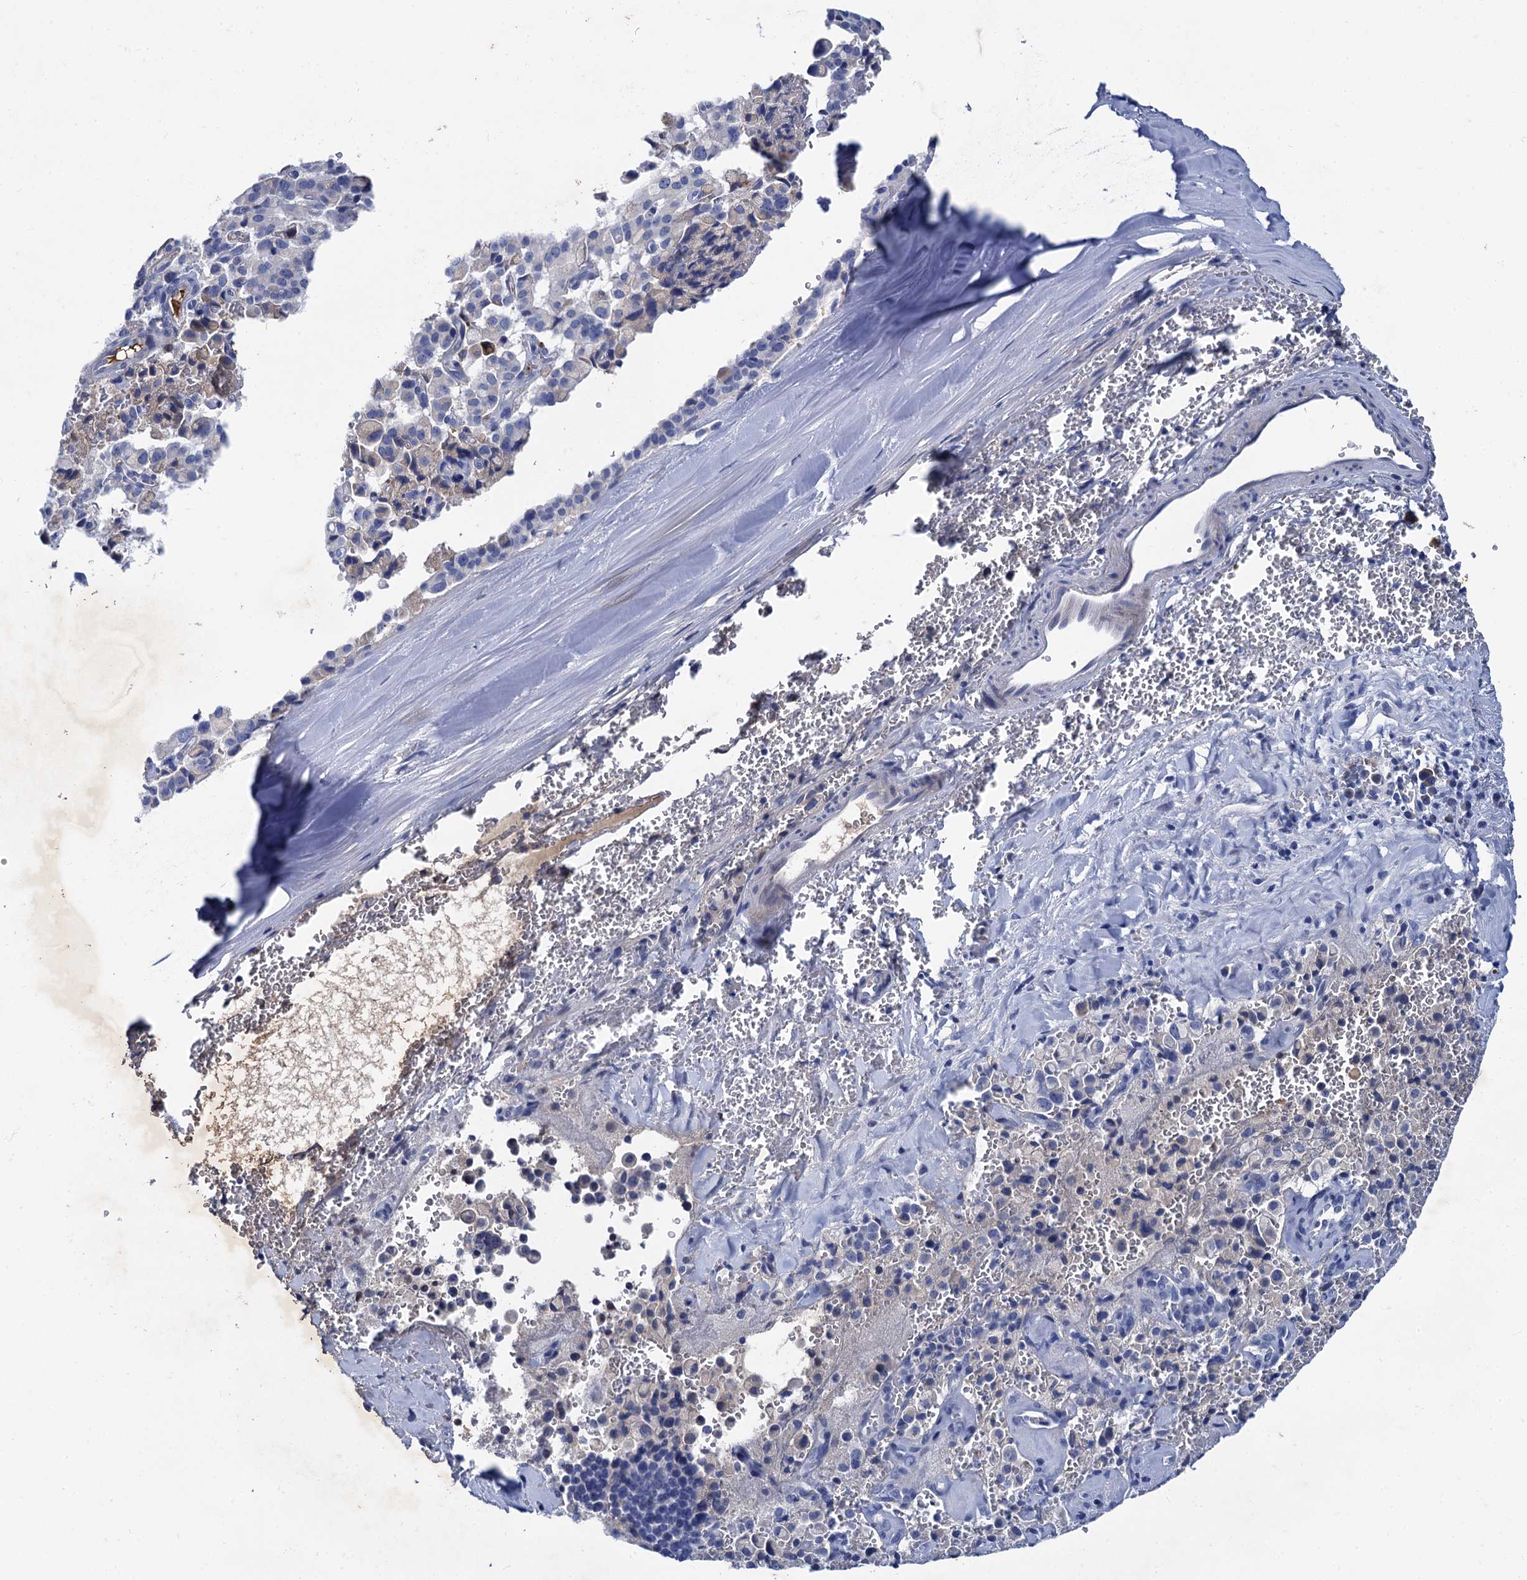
{"staining": {"intensity": "negative", "quantity": "none", "location": "none"}, "tissue": "pancreatic cancer", "cell_type": "Tumor cells", "image_type": "cancer", "snomed": [{"axis": "morphology", "description": "Adenocarcinoma, NOS"}, {"axis": "topography", "description": "Pancreas"}], "caption": "An immunohistochemistry histopathology image of pancreatic adenocarcinoma is shown. There is no staining in tumor cells of pancreatic adenocarcinoma. The staining is performed using DAB (3,3'-diaminobenzidine) brown chromogen with nuclei counter-stained in using hematoxylin.", "gene": "TMEM72", "patient": {"sex": "male", "age": 65}}